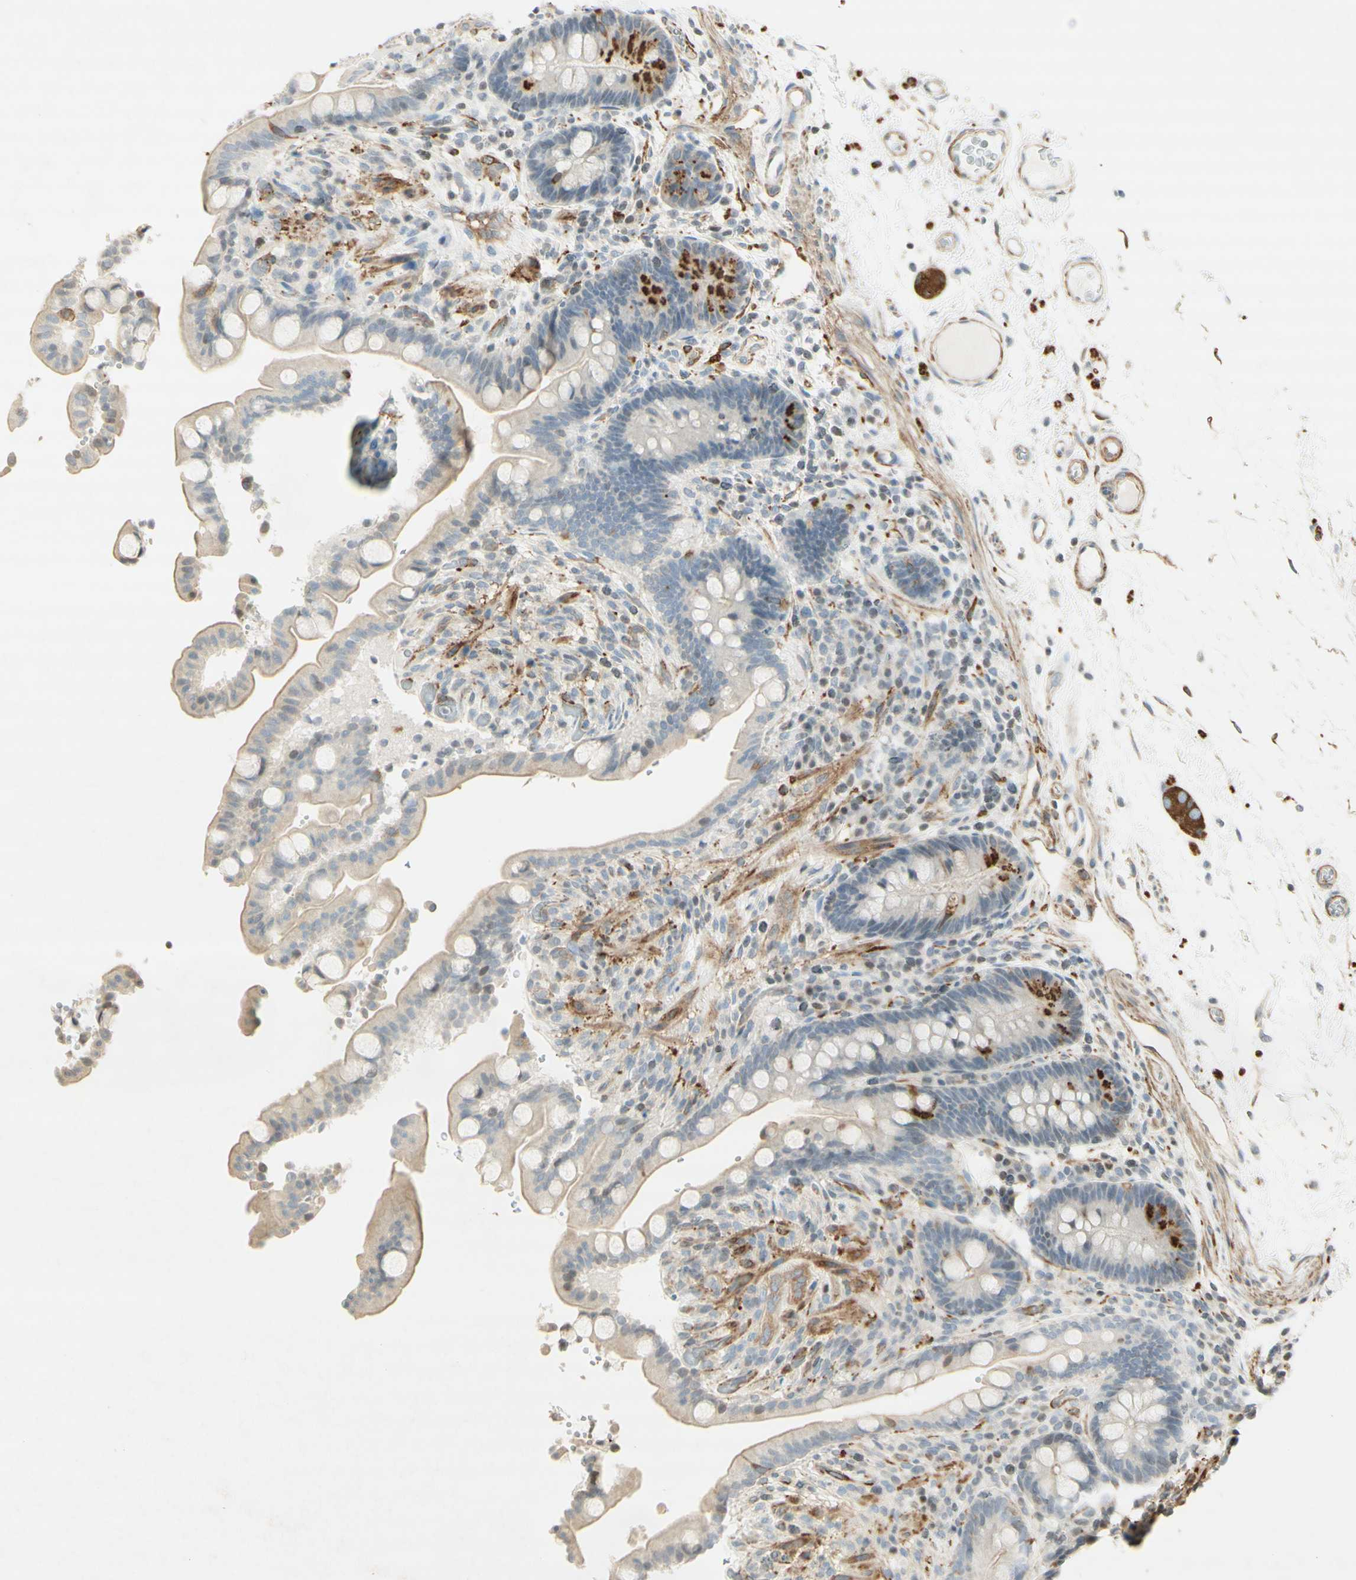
{"staining": {"intensity": "weak", "quantity": ">75%", "location": "cytoplasmic/membranous"}, "tissue": "colon", "cell_type": "Endothelial cells", "image_type": "normal", "snomed": [{"axis": "morphology", "description": "Normal tissue, NOS"}, {"axis": "topography", "description": "Colon"}], "caption": "About >75% of endothelial cells in unremarkable colon show weak cytoplasmic/membranous protein expression as visualized by brown immunohistochemical staining.", "gene": "MAP1B", "patient": {"sex": "male", "age": 73}}